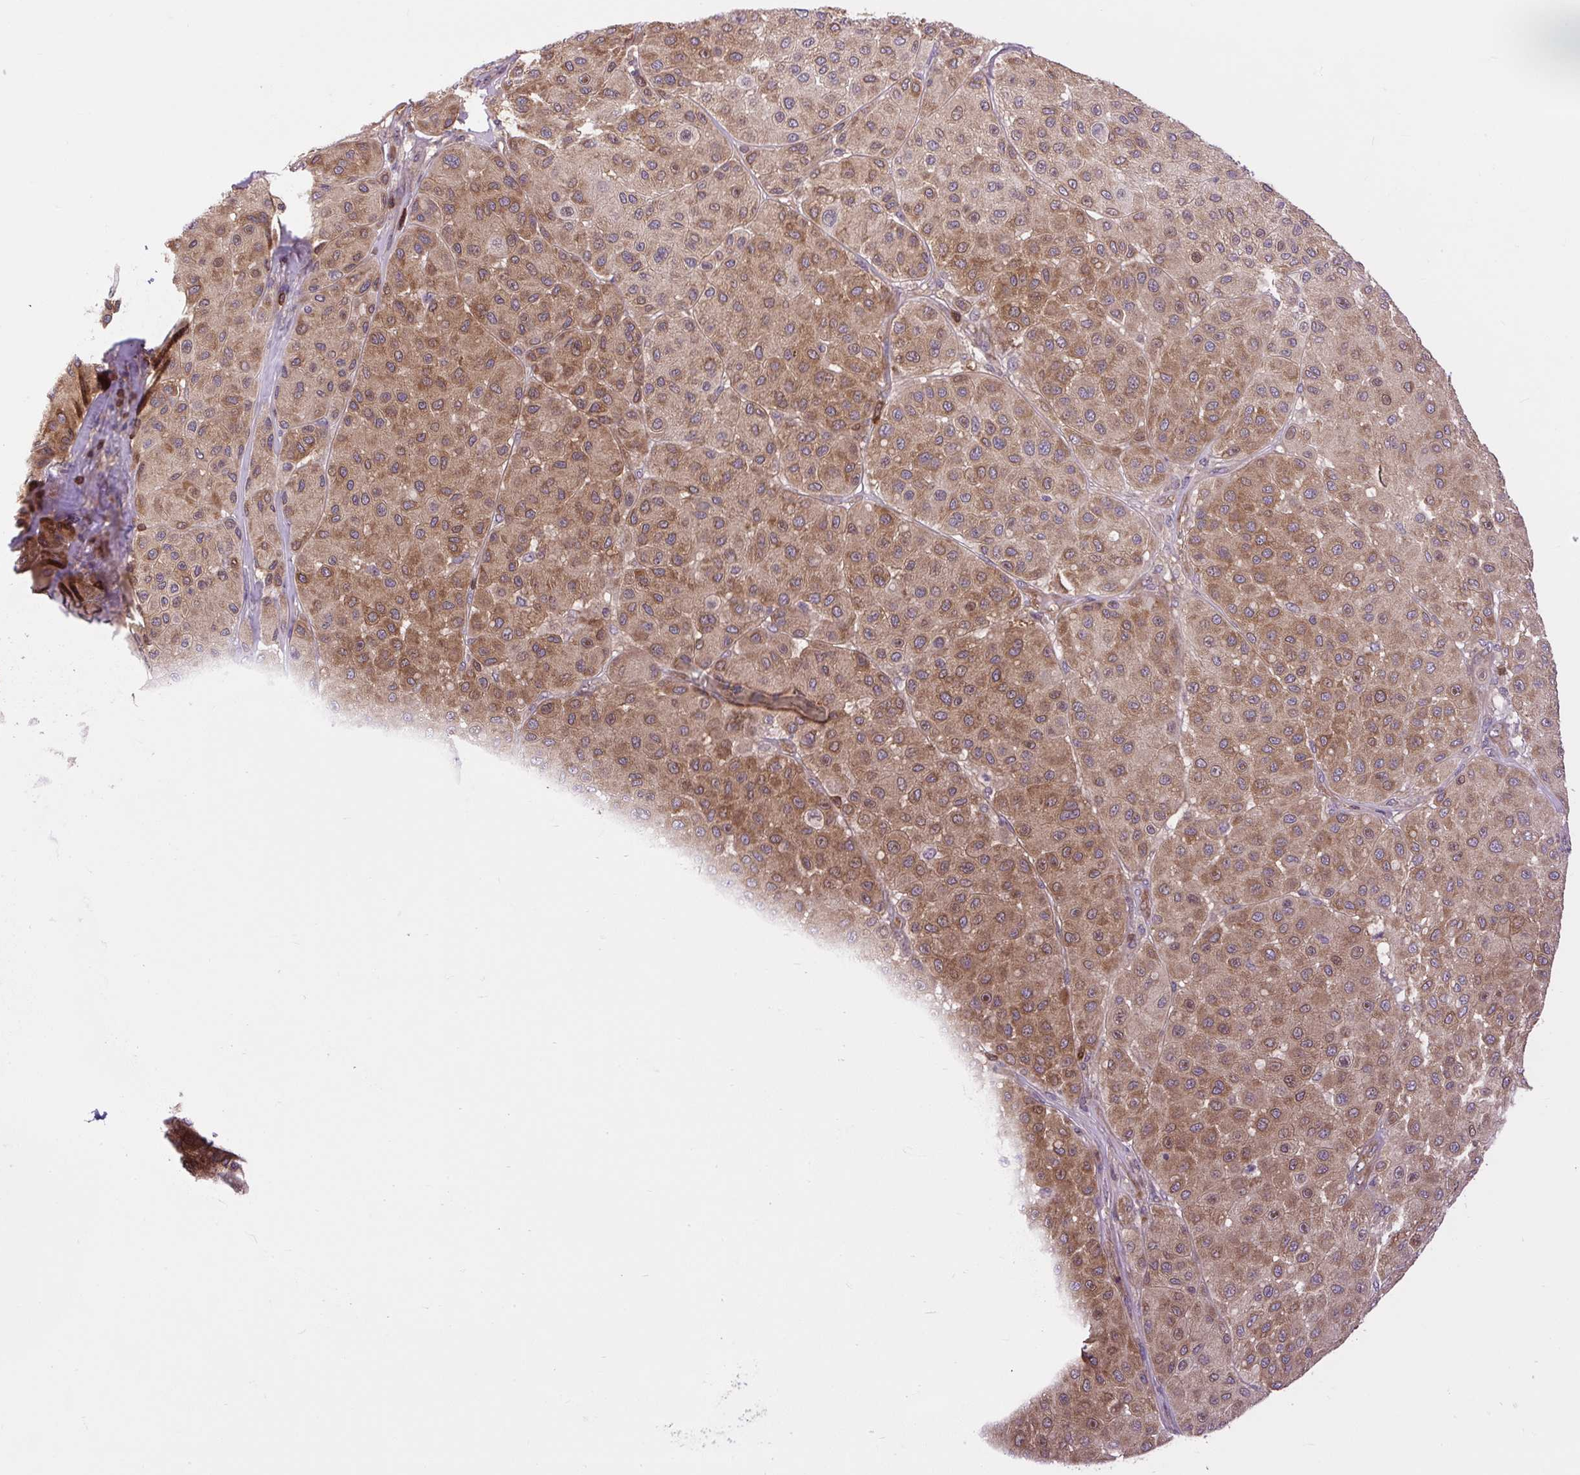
{"staining": {"intensity": "moderate", "quantity": ">75%", "location": "cytoplasmic/membranous"}, "tissue": "melanoma", "cell_type": "Tumor cells", "image_type": "cancer", "snomed": [{"axis": "morphology", "description": "Malignant melanoma, Metastatic site"}, {"axis": "topography", "description": "Smooth muscle"}], "caption": "Immunohistochemical staining of human melanoma displays moderate cytoplasmic/membranous protein positivity in approximately >75% of tumor cells.", "gene": "PLCG1", "patient": {"sex": "male", "age": 41}}